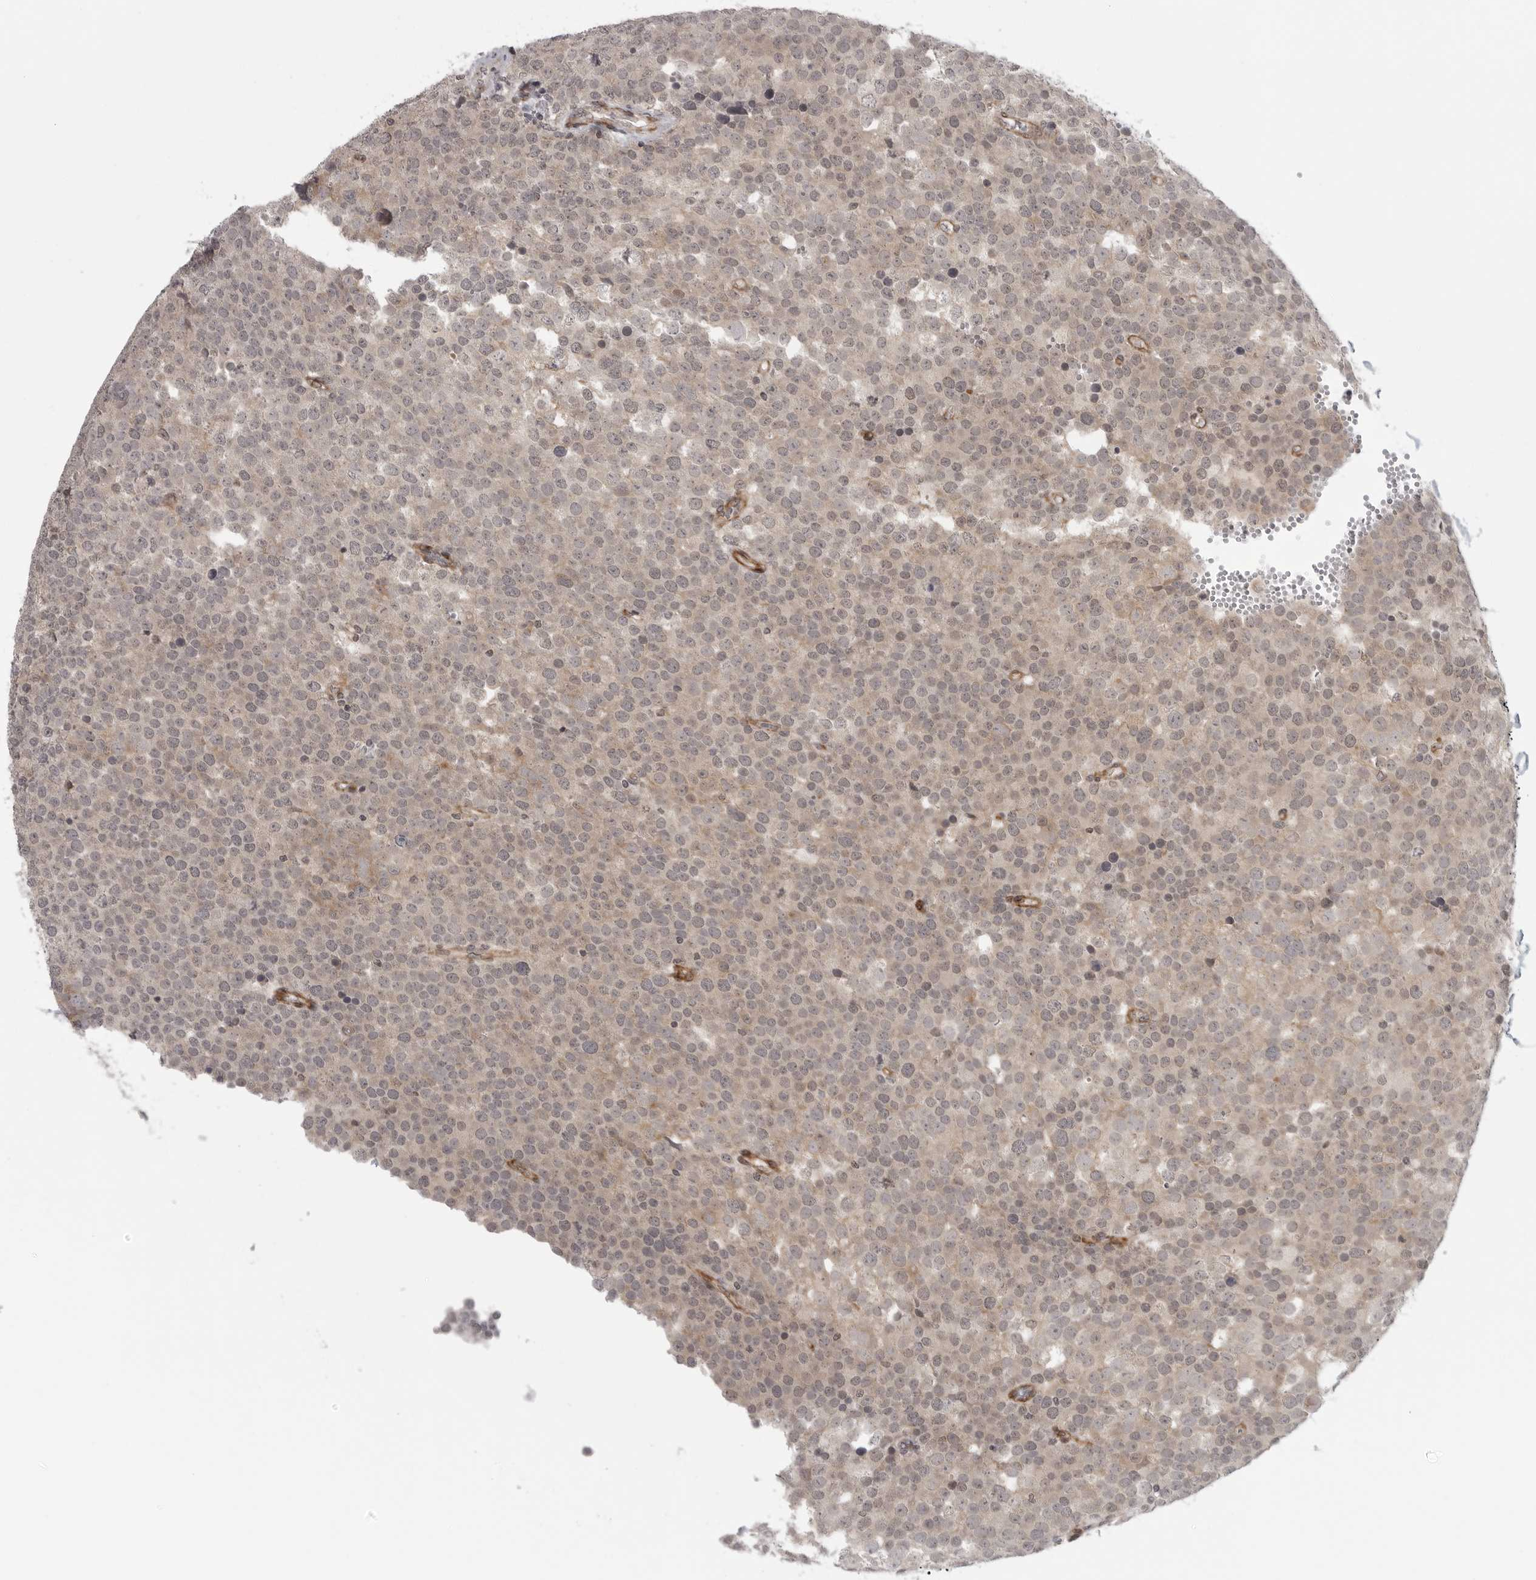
{"staining": {"intensity": "weak", "quantity": "<25%", "location": "cytoplasmic/membranous"}, "tissue": "testis cancer", "cell_type": "Tumor cells", "image_type": "cancer", "snomed": [{"axis": "morphology", "description": "Seminoma, NOS"}, {"axis": "topography", "description": "Testis"}], "caption": "Tumor cells are negative for brown protein staining in testis cancer.", "gene": "TUT4", "patient": {"sex": "male", "age": 71}}